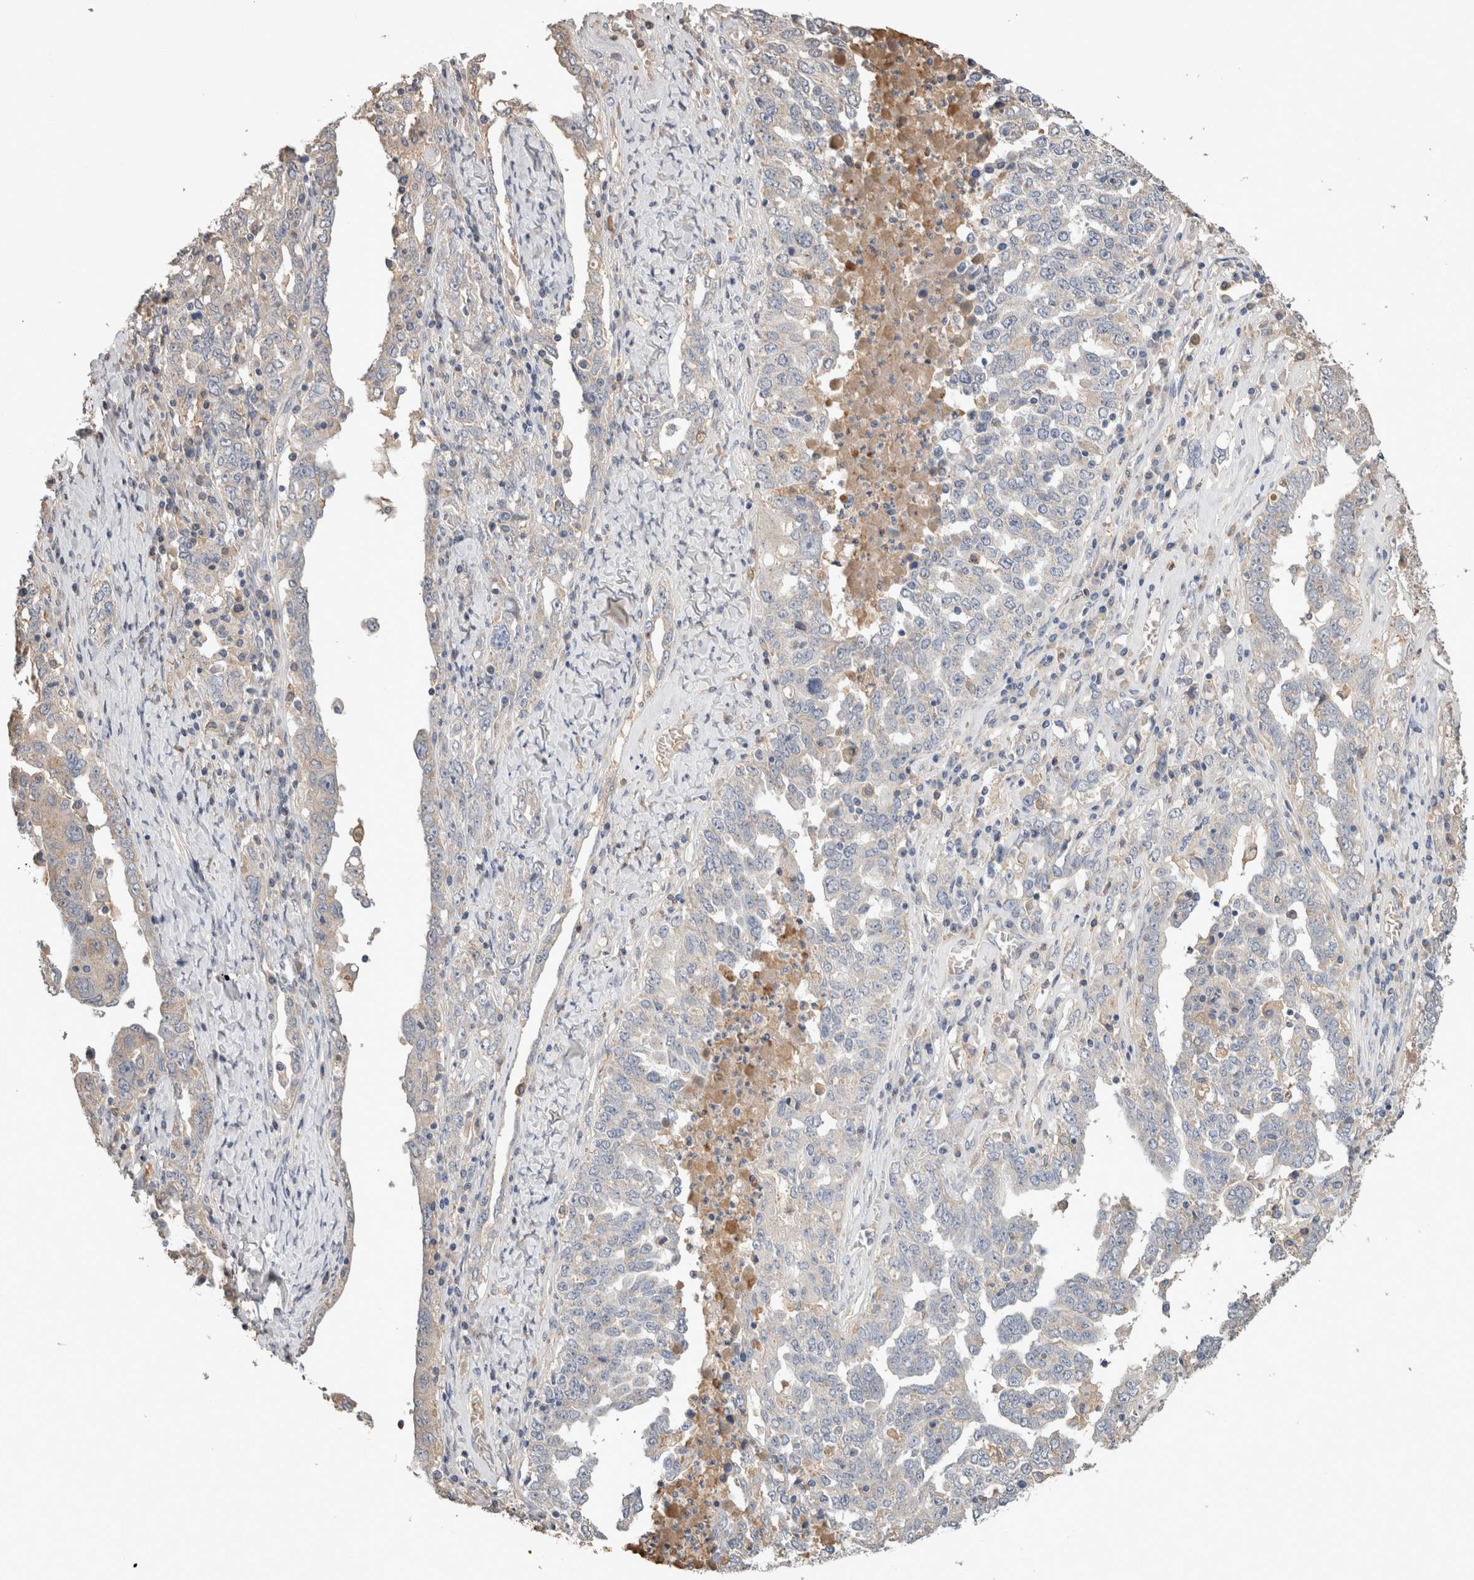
{"staining": {"intensity": "negative", "quantity": "none", "location": "none"}, "tissue": "ovarian cancer", "cell_type": "Tumor cells", "image_type": "cancer", "snomed": [{"axis": "morphology", "description": "Carcinoma, endometroid"}, {"axis": "topography", "description": "Ovary"}], "caption": "The histopathology image displays no staining of tumor cells in ovarian cancer (endometroid carcinoma). Nuclei are stained in blue.", "gene": "FABP7", "patient": {"sex": "female", "age": 62}}